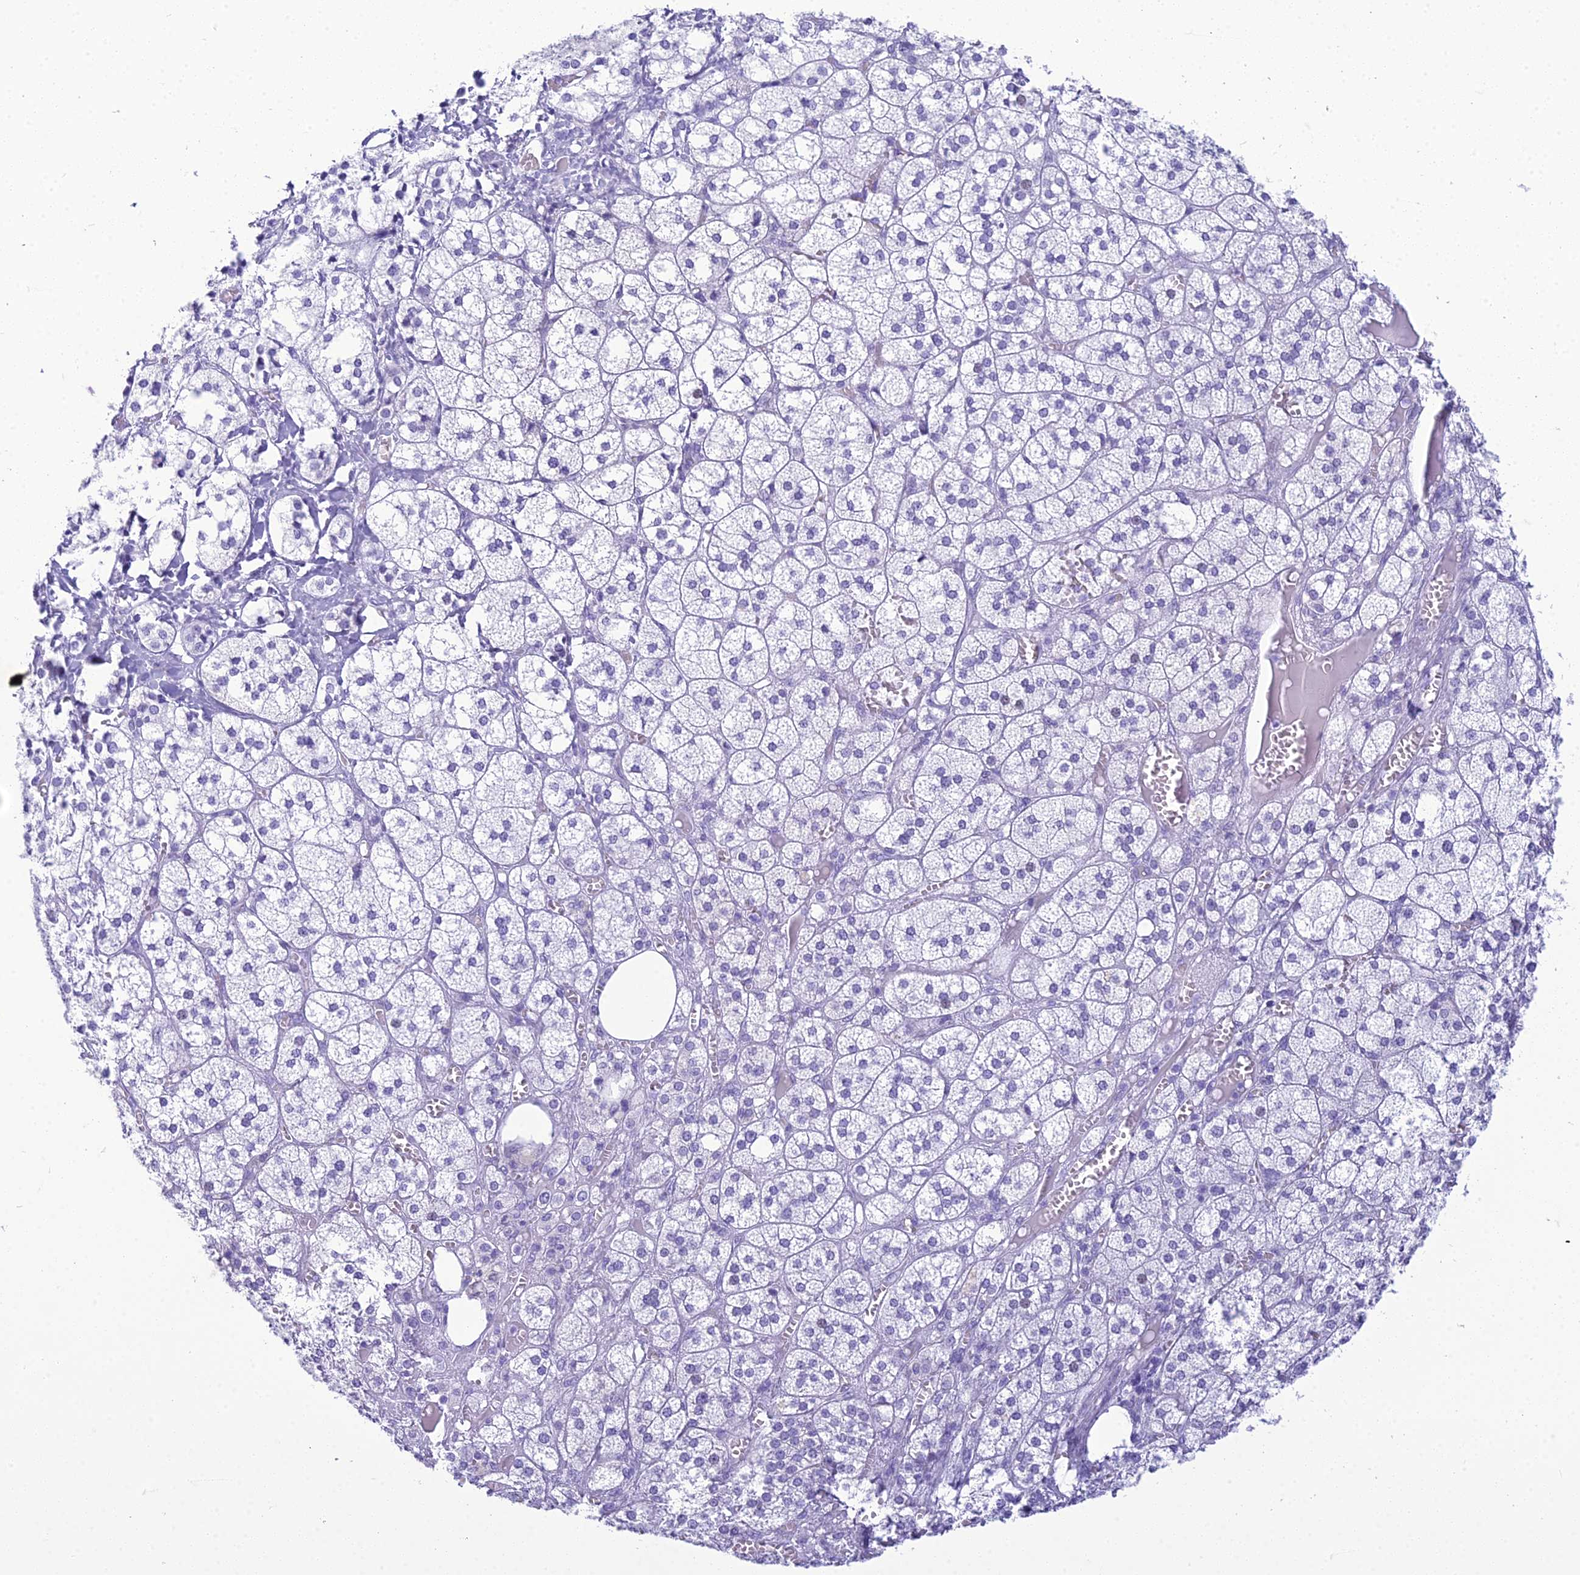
{"staining": {"intensity": "negative", "quantity": "none", "location": "none"}, "tissue": "adrenal gland", "cell_type": "Glandular cells", "image_type": "normal", "snomed": [{"axis": "morphology", "description": "Normal tissue, NOS"}, {"axis": "topography", "description": "Adrenal gland"}], "caption": "This is an immunohistochemistry photomicrograph of normal adrenal gland. There is no expression in glandular cells.", "gene": "ZNF442", "patient": {"sex": "female", "age": 61}}